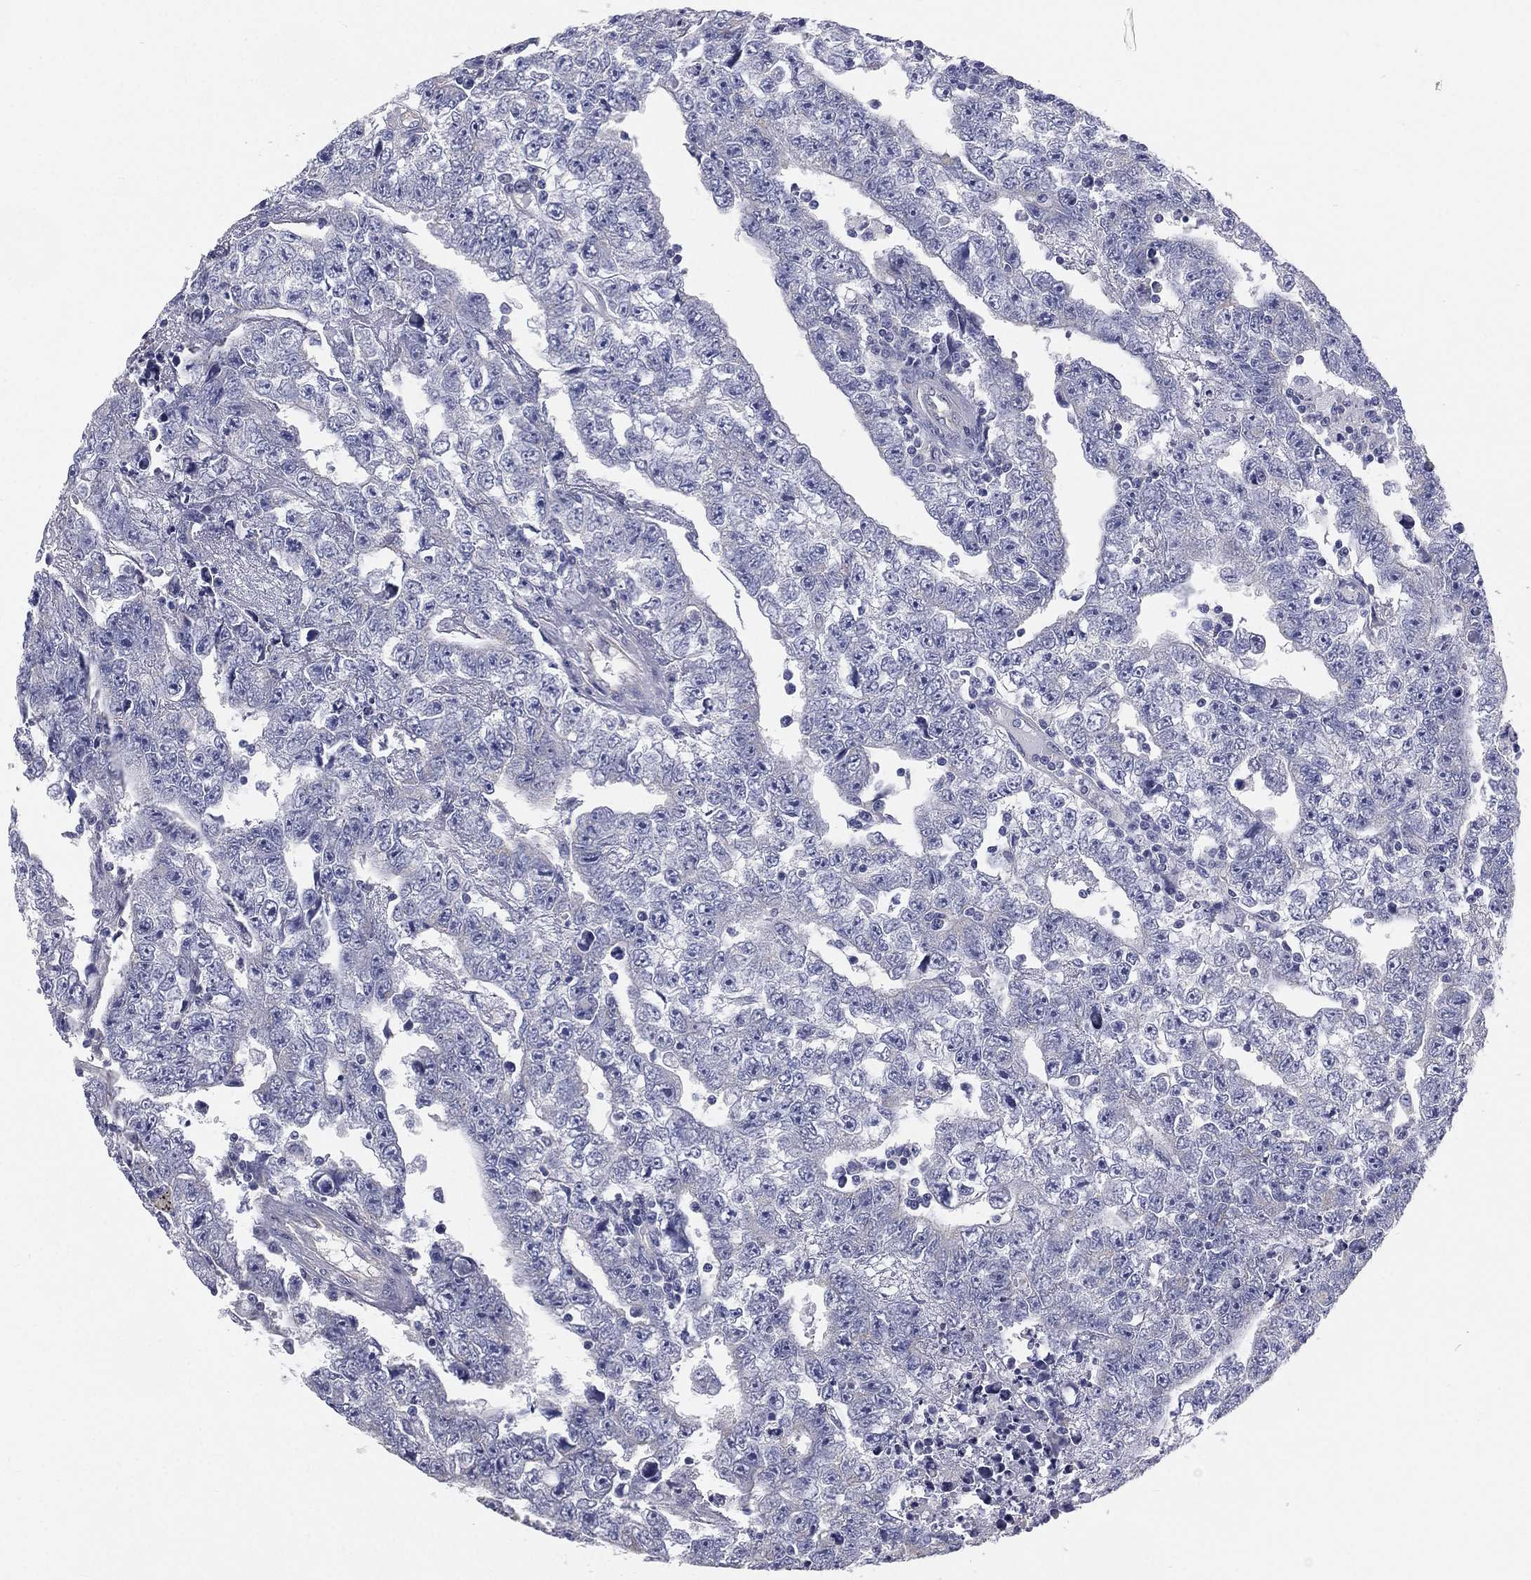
{"staining": {"intensity": "negative", "quantity": "none", "location": "none"}, "tissue": "testis cancer", "cell_type": "Tumor cells", "image_type": "cancer", "snomed": [{"axis": "morphology", "description": "Carcinoma, Embryonal, NOS"}, {"axis": "topography", "description": "Testis"}], "caption": "This image is of testis cancer stained with immunohistochemistry to label a protein in brown with the nuclei are counter-stained blue. There is no expression in tumor cells.", "gene": "MUC13", "patient": {"sex": "male", "age": 25}}